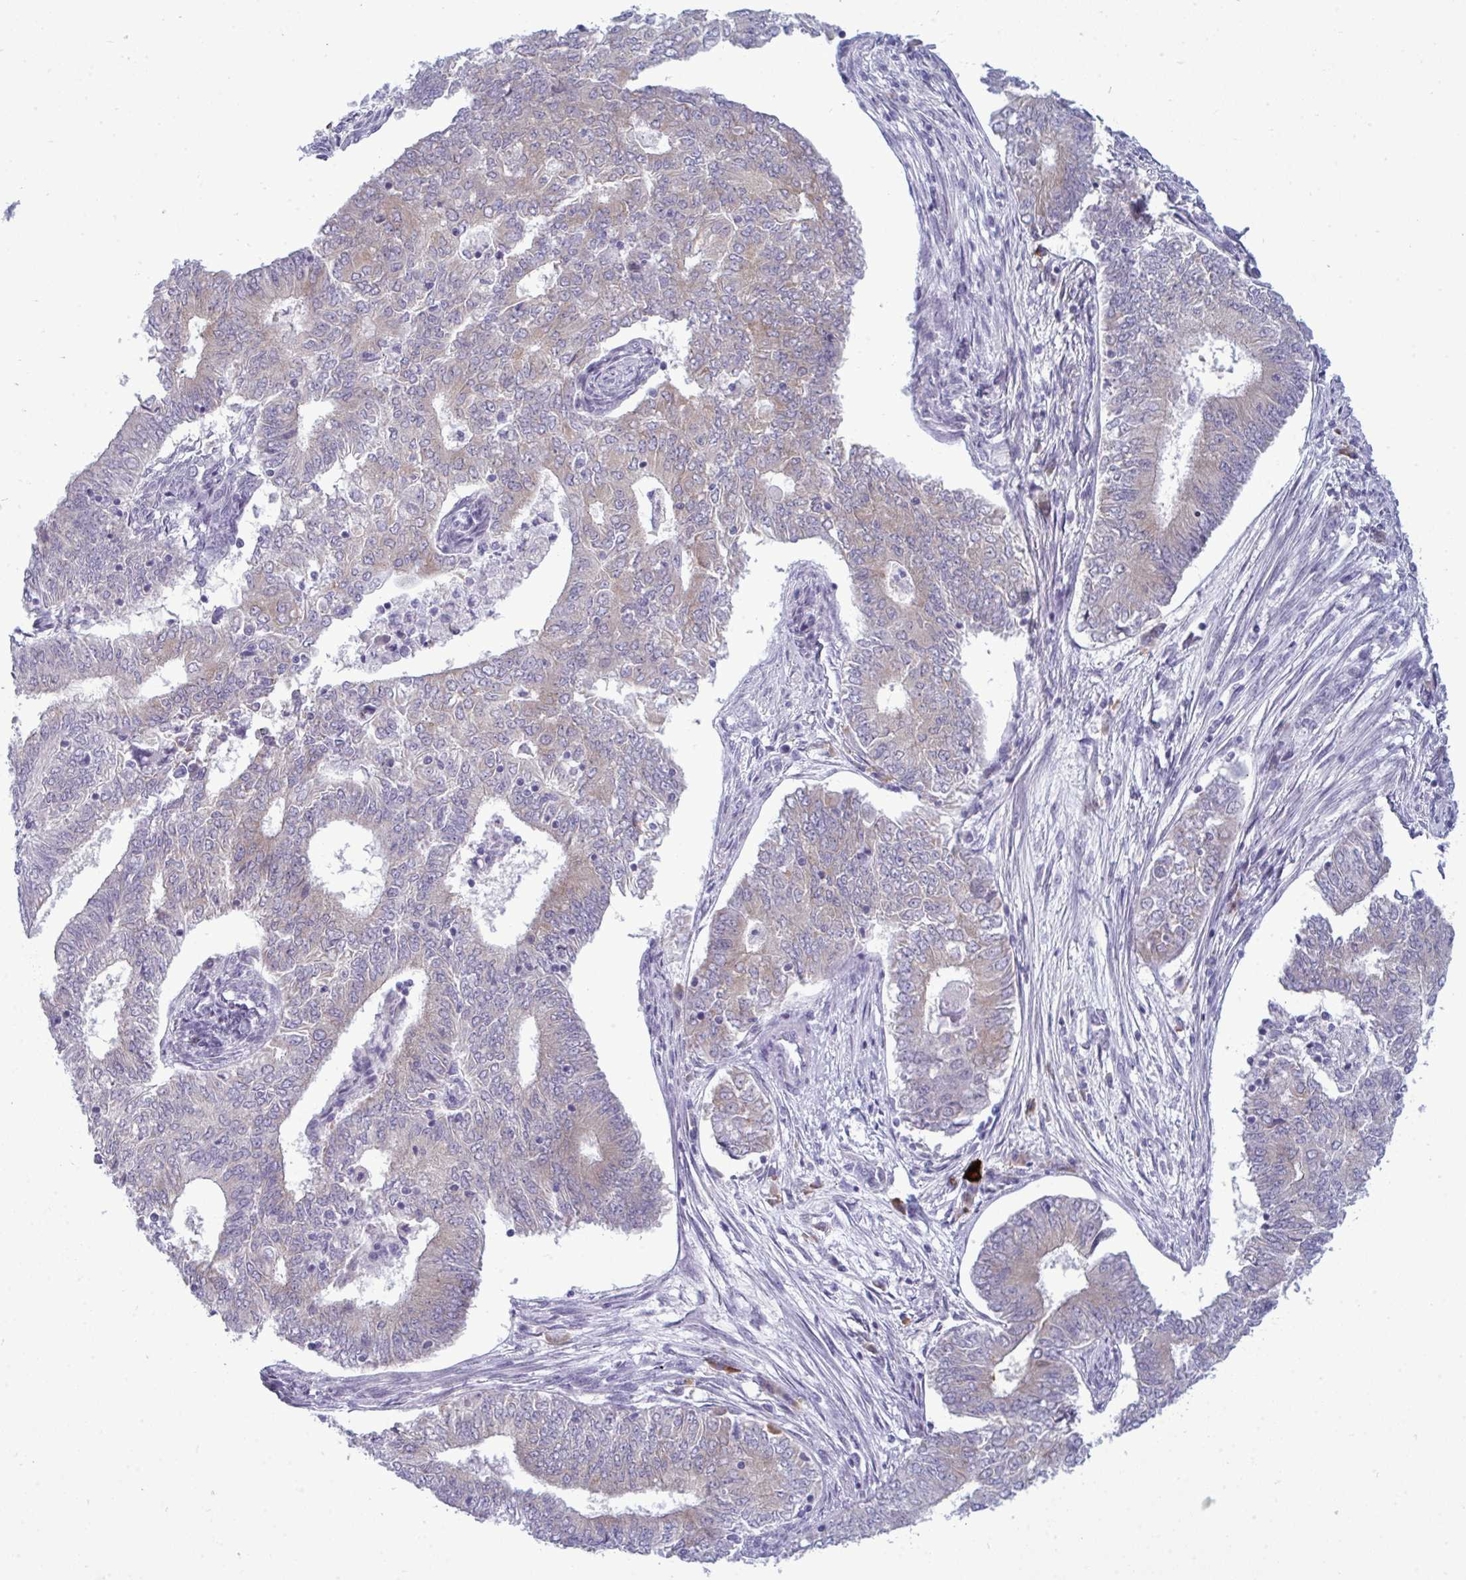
{"staining": {"intensity": "weak", "quantity": "25%-75%", "location": "cytoplasmic/membranous"}, "tissue": "endometrial cancer", "cell_type": "Tumor cells", "image_type": "cancer", "snomed": [{"axis": "morphology", "description": "Adenocarcinoma, NOS"}, {"axis": "topography", "description": "Endometrium"}], "caption": "DAB (3,3'-diaminobenzidine) immunohistochemical staining of human endometrial cancer demonstrates weak cytoplasmic/membranous protein expression in about 25%-75% of tumor cells.", "gene": "TAB1", "patient": {"sex": "female", "age": 62}}